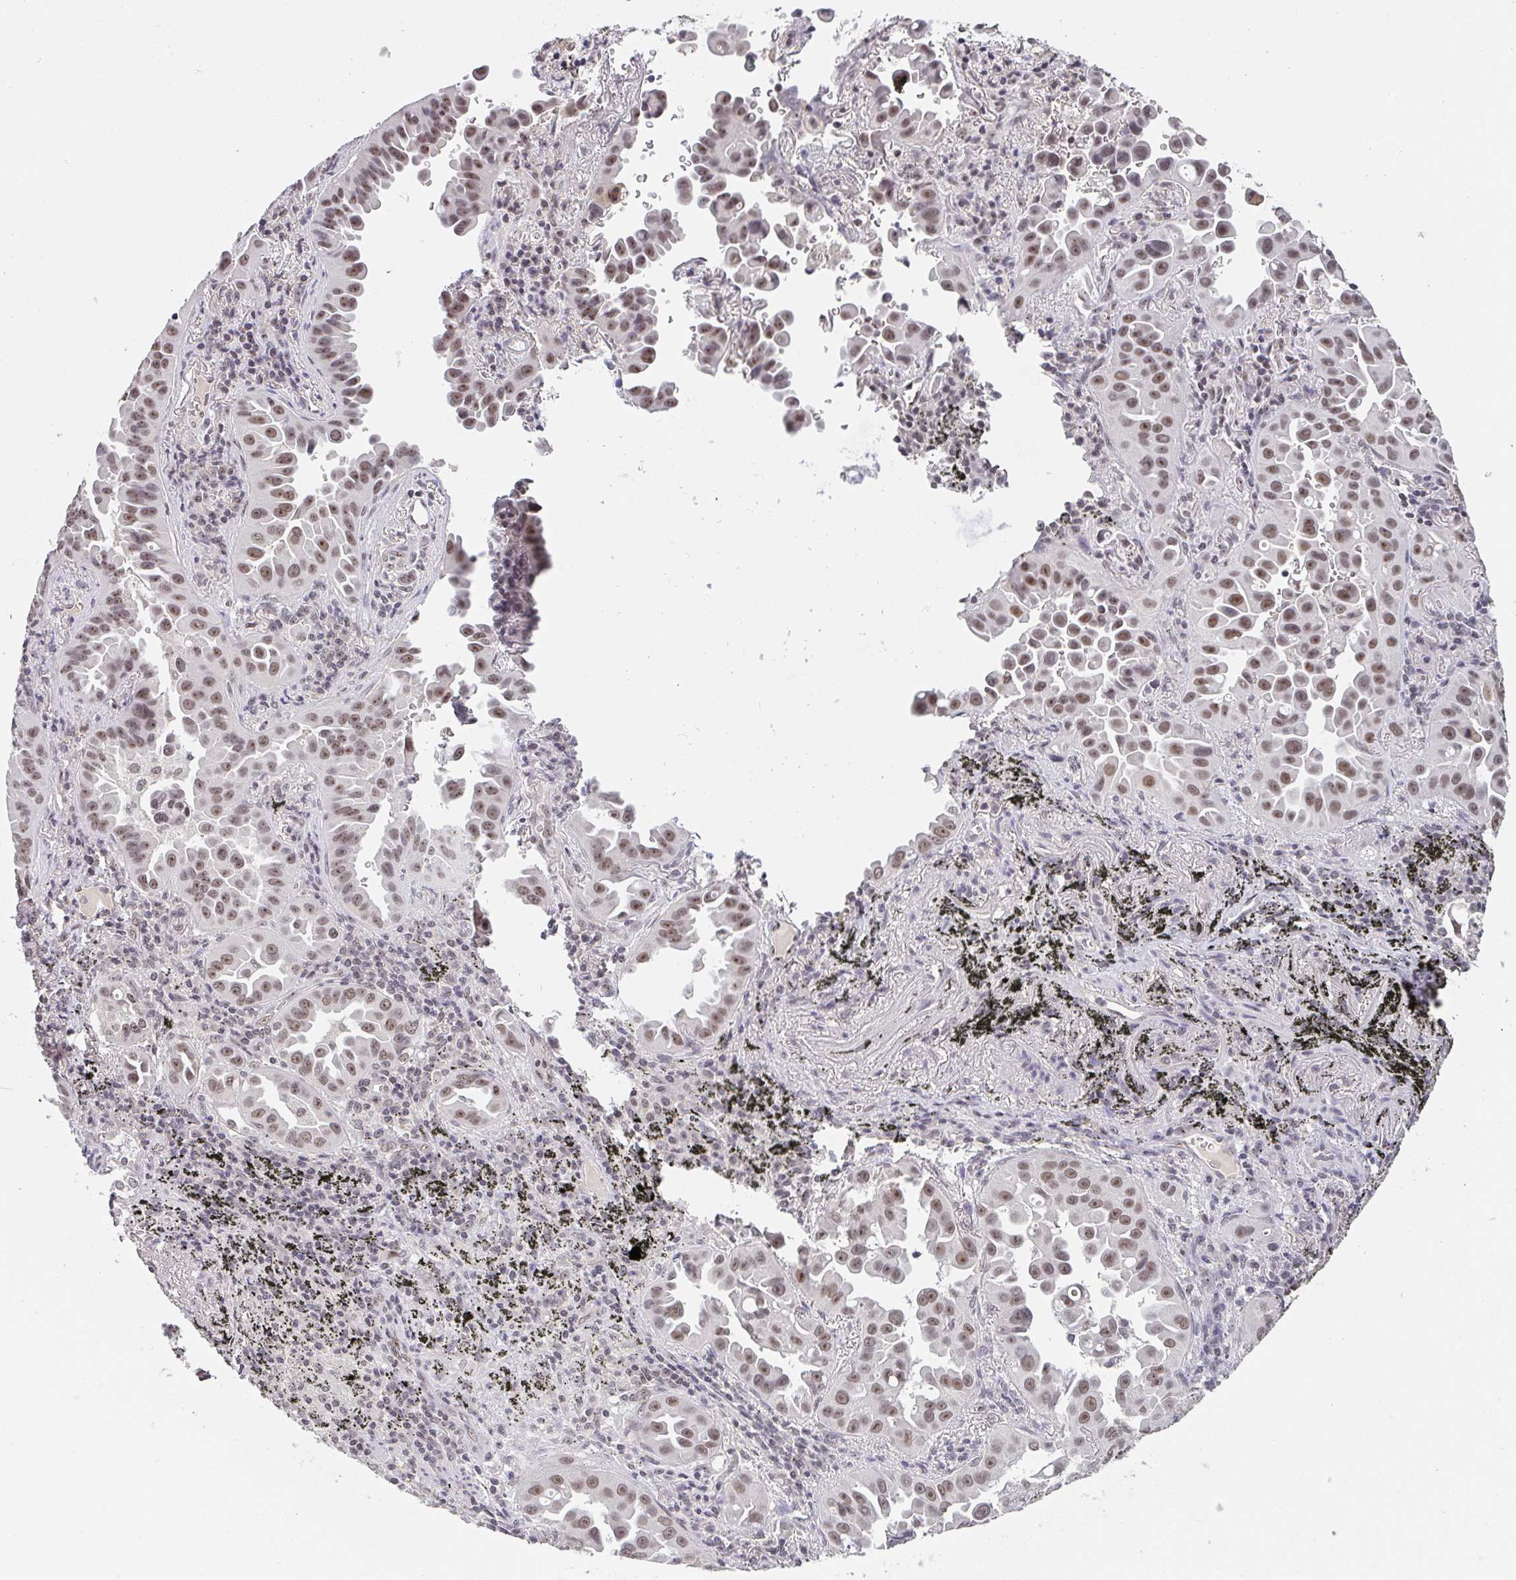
{"staining": {"intensity": "moderate", "quantity": ">75%", "location": "nuclear"}, "tissue": "lung cancer", "cell_type": "Tumor cells", "image_type": "cancer", "snomed": [{"axis": "morphology", "description": "Adenocarcinoma, NOS"}, {"axis": "topography", "description": "Lung"}], "caption": "Human adenocarcinoma (lung) stained with a brown dye reveals moderate nuclear positive positivity in about >75% of tumor cells.", "gene": "DKC1", "patient": {"sex": "male", "age": 68}}